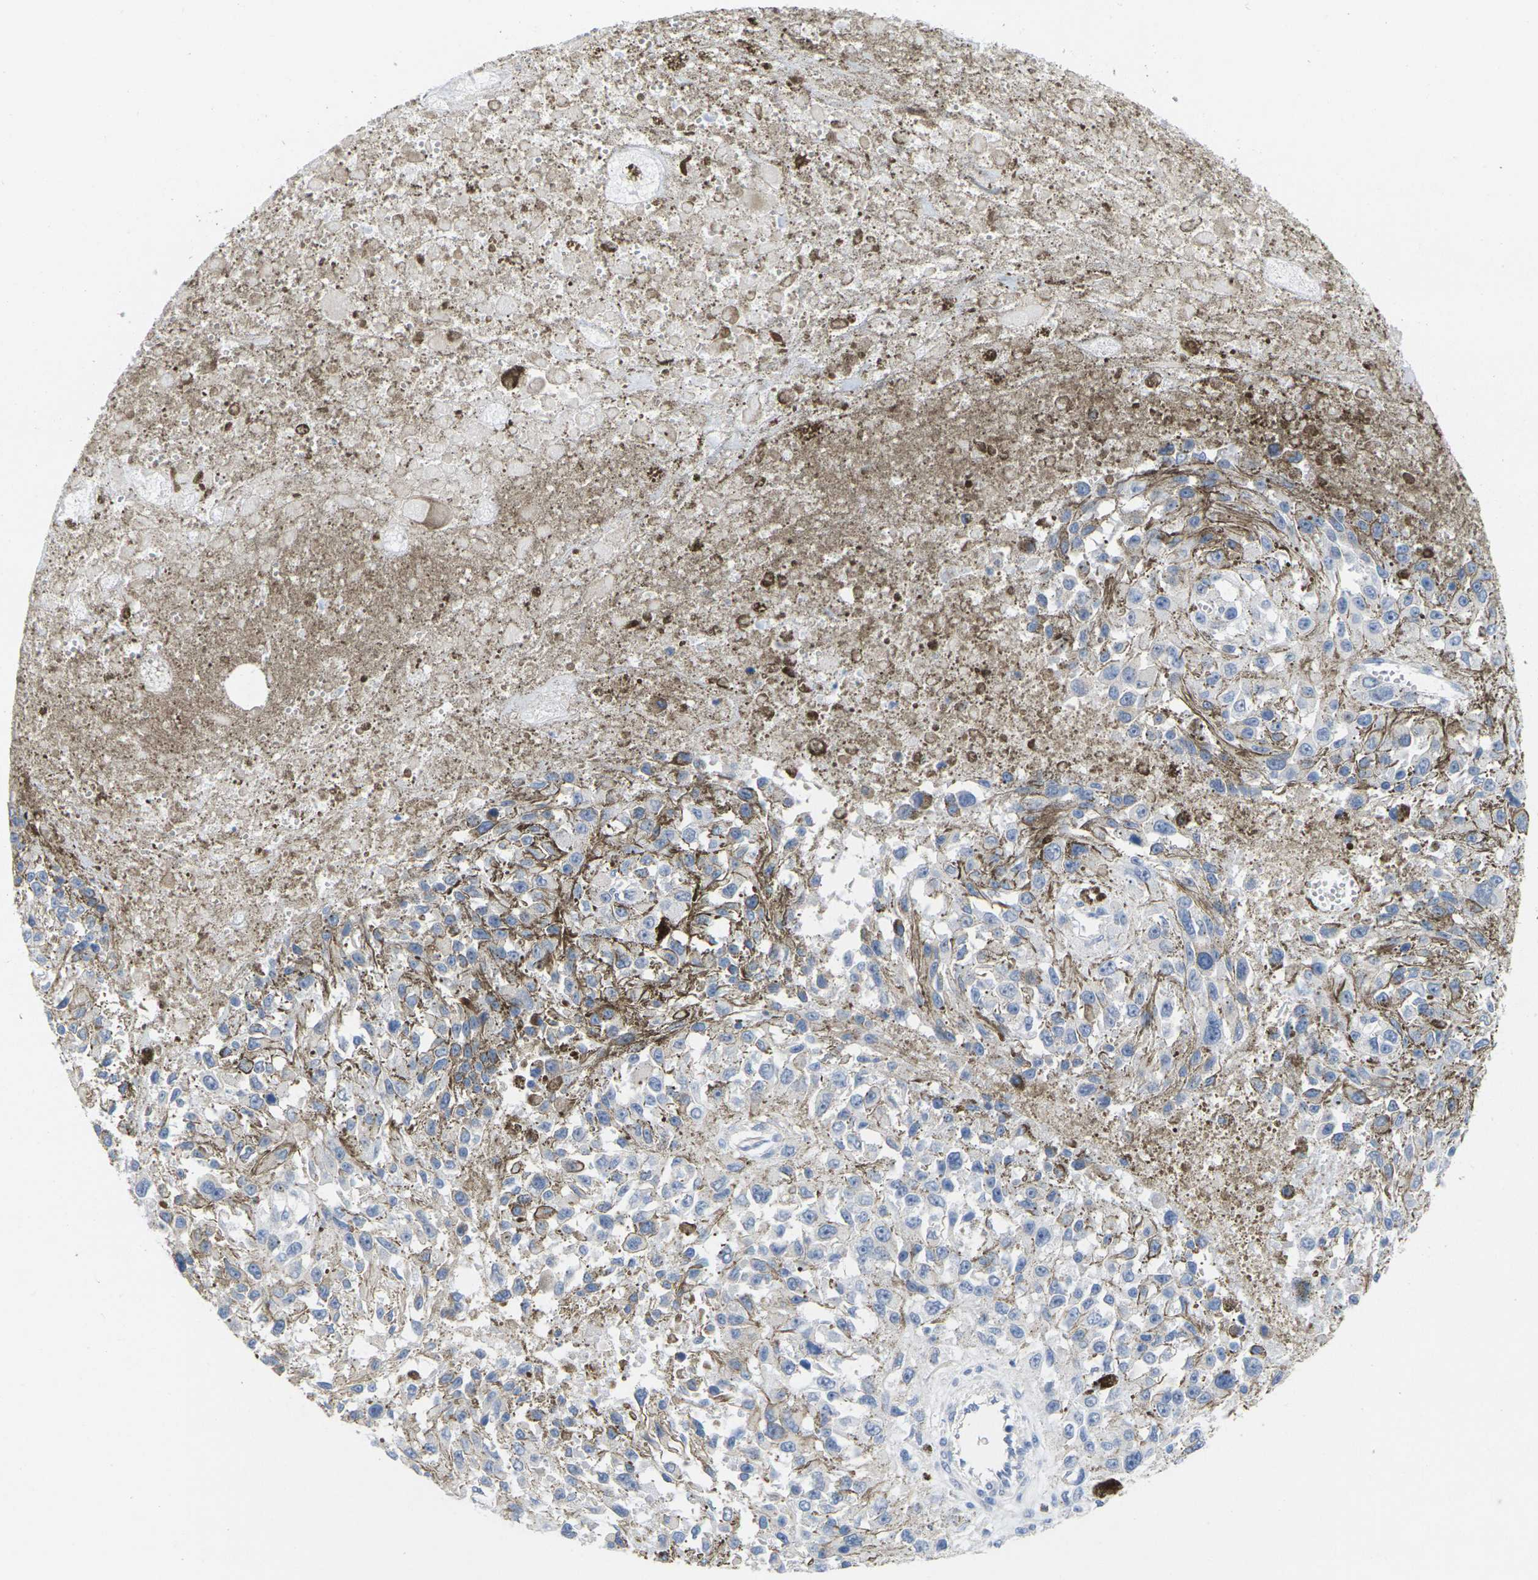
{"staining": {"intensity": "negative", "quantity": "none", "location": "none"}, "tissue": "melanoma", "cell_type": "Tumor cells", "image_type": "cancer", "snomed": [{"axis": "morphology", "description": "Malignant melanoma, Metastatic site"}, {"axis": "topography", "description": "Lymph node"}], "caption": "The micrograph displays no significant staining in tumor cells of malignant melanoma (metastatic site).", "gene": "TNNI3", "patient": {"sex": "male", "age": 59}}